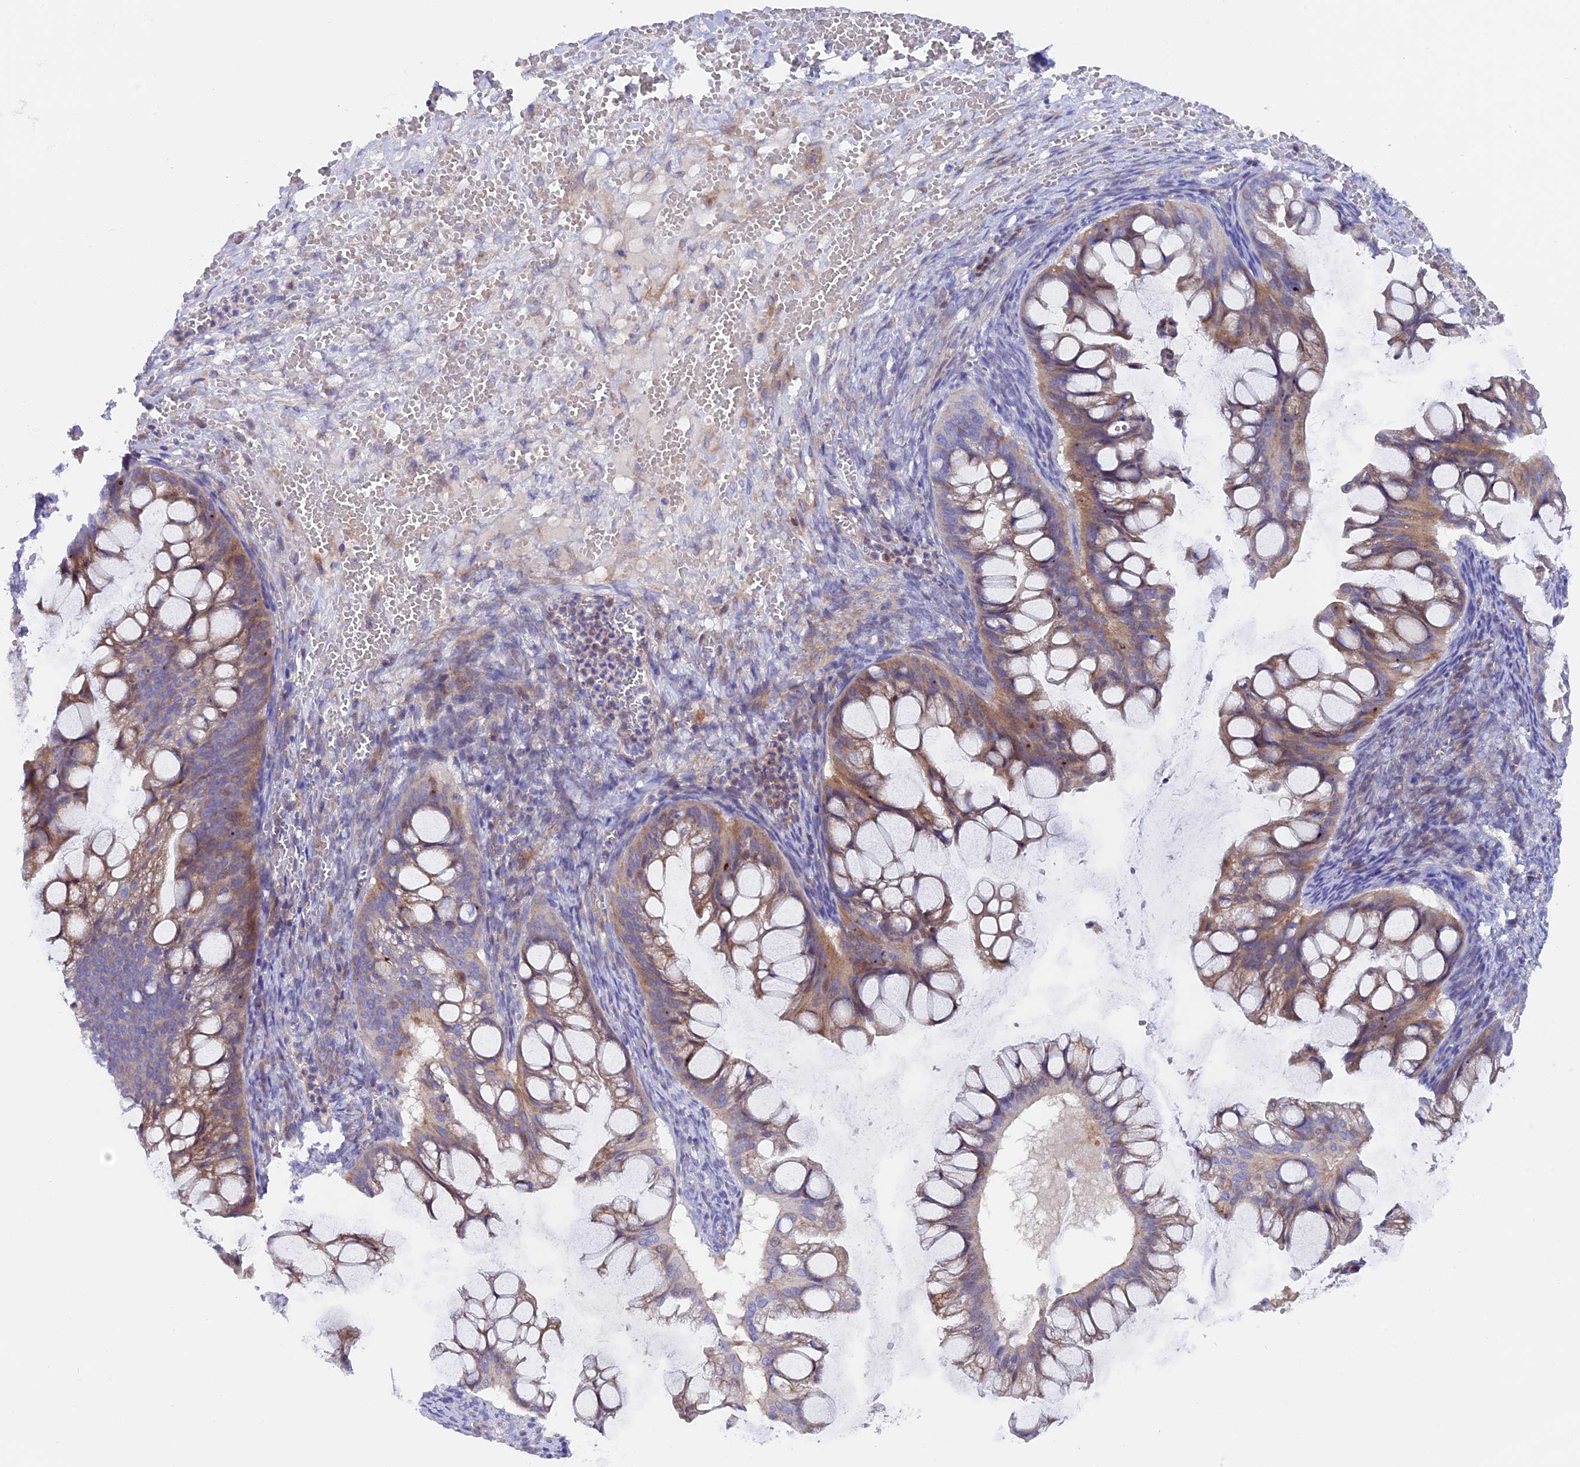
{"staining": {"intensity": "weak", "quantity": ">75%", "location": "cytoplasmic/membranous"}, "tissue": "ovarian cancer", "cell_type": "Tumor cells", "image_type": "cancer", "snomed": [{"axis": "morphology", "description": "Cystadenocarcinoma, mucinous, NOS"}, {"axis": "topography", "description": "Ovary"}], "caption": "Ovarian cancer (mucinous cystadenocarcinoma) stained for a protein (brown) shows weak cytoplasmic/membranous positive staining in about >75% of tumor cells.", "gene": "PIGU", "patient": {"sex": "female", "age": 73}}